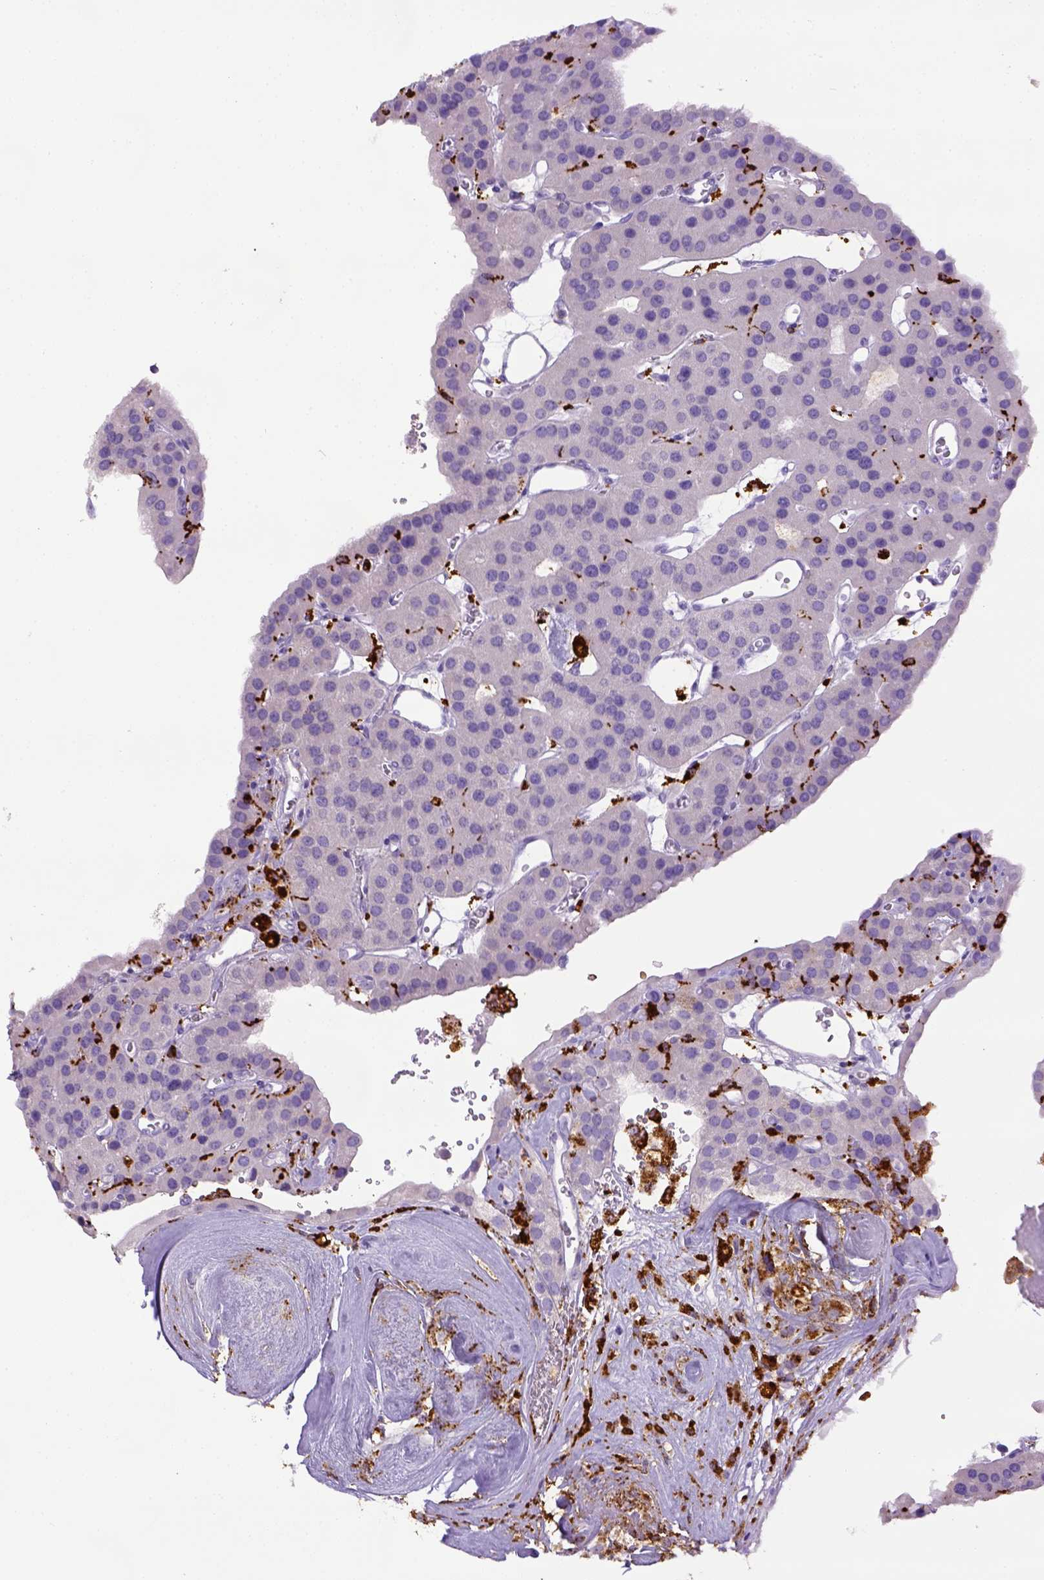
{"staining": {"intensity": "negative", "quantity": "none", "location": "none"}, "tissue": "parathyroid gland", "cell_type": "Glandular cells", "image_type": "normal", "snomed": [{"axis": "morphology", "description": "Normal tissue, NOS"}, {"axis": "morphology", "description": "Adenoma, NOS"}, {"axis": "topography", "description": "Parathyroid gland"}], "caption": "IHC photomicrograph of unremarkable parathyroid gland: parathyroid gland stained with DAB demonstrates no significant protein staining in glandular cells. (Stains: DAB immunohistochemistry with hematoxylin counter stain, Microscopy: brightfield microscopy at high magnification).", "gene": "CD68", "patient": {"sex": "female", "age": 86}}